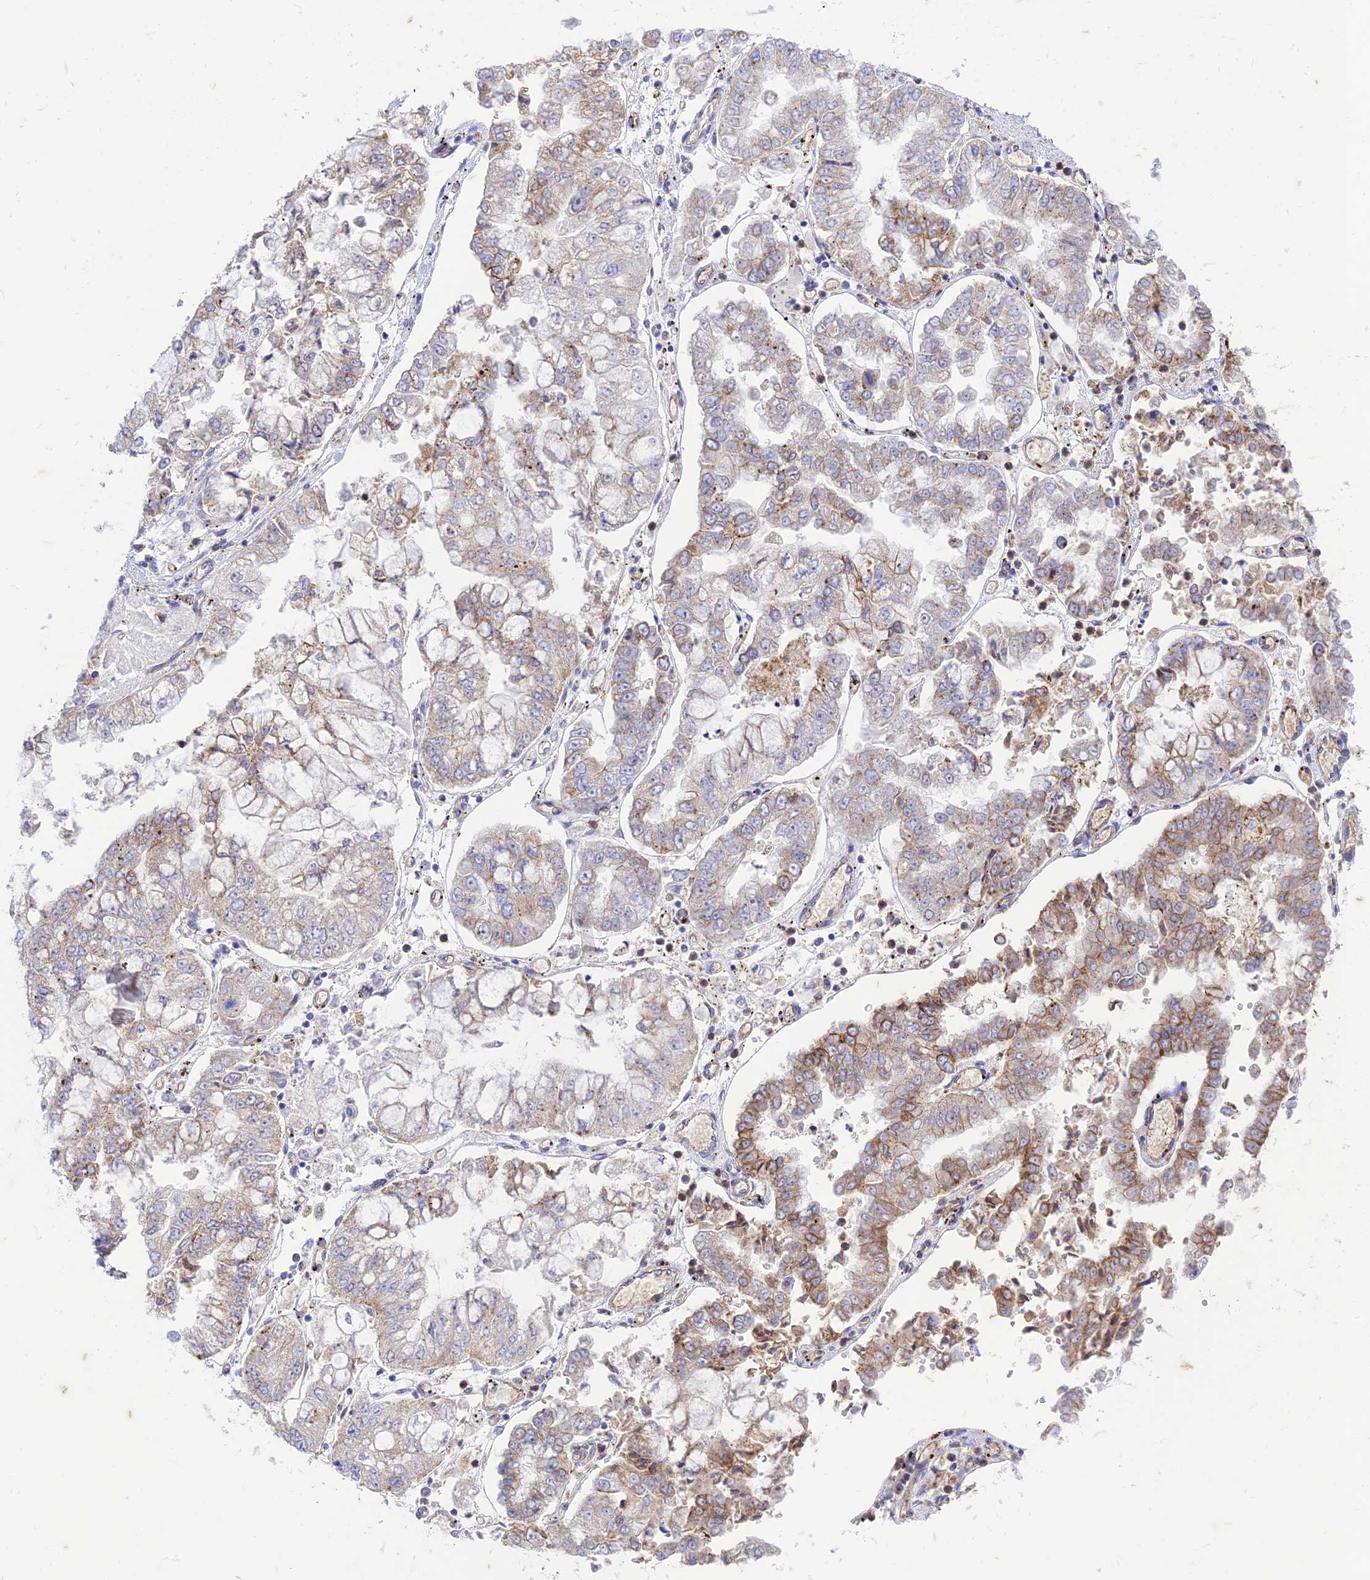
{"staining": {"intensity": "moderate", "quantity": "<25%", "location": "cytoplasmic/membranous"}, "tissue": "stomach cancer", "cell_type": "Tumor cells", "image_type": "cancer", "snomed": [{"axis": "morphology", "description": "Adenocarcinoma, NOS"}, {"axis": "topography", "description": "Stomach"}], "caption": "Immunohistochemistry (IHC) micrograph of human adenocarcinoma (stomach) stained for a protein (brown), which reveals low levels of moderate cytoplasmic/membranous expression in approximately <25% of tumor cells.", "gene": "CHSY3", "patient": {"sex": "male", "age": 76}}